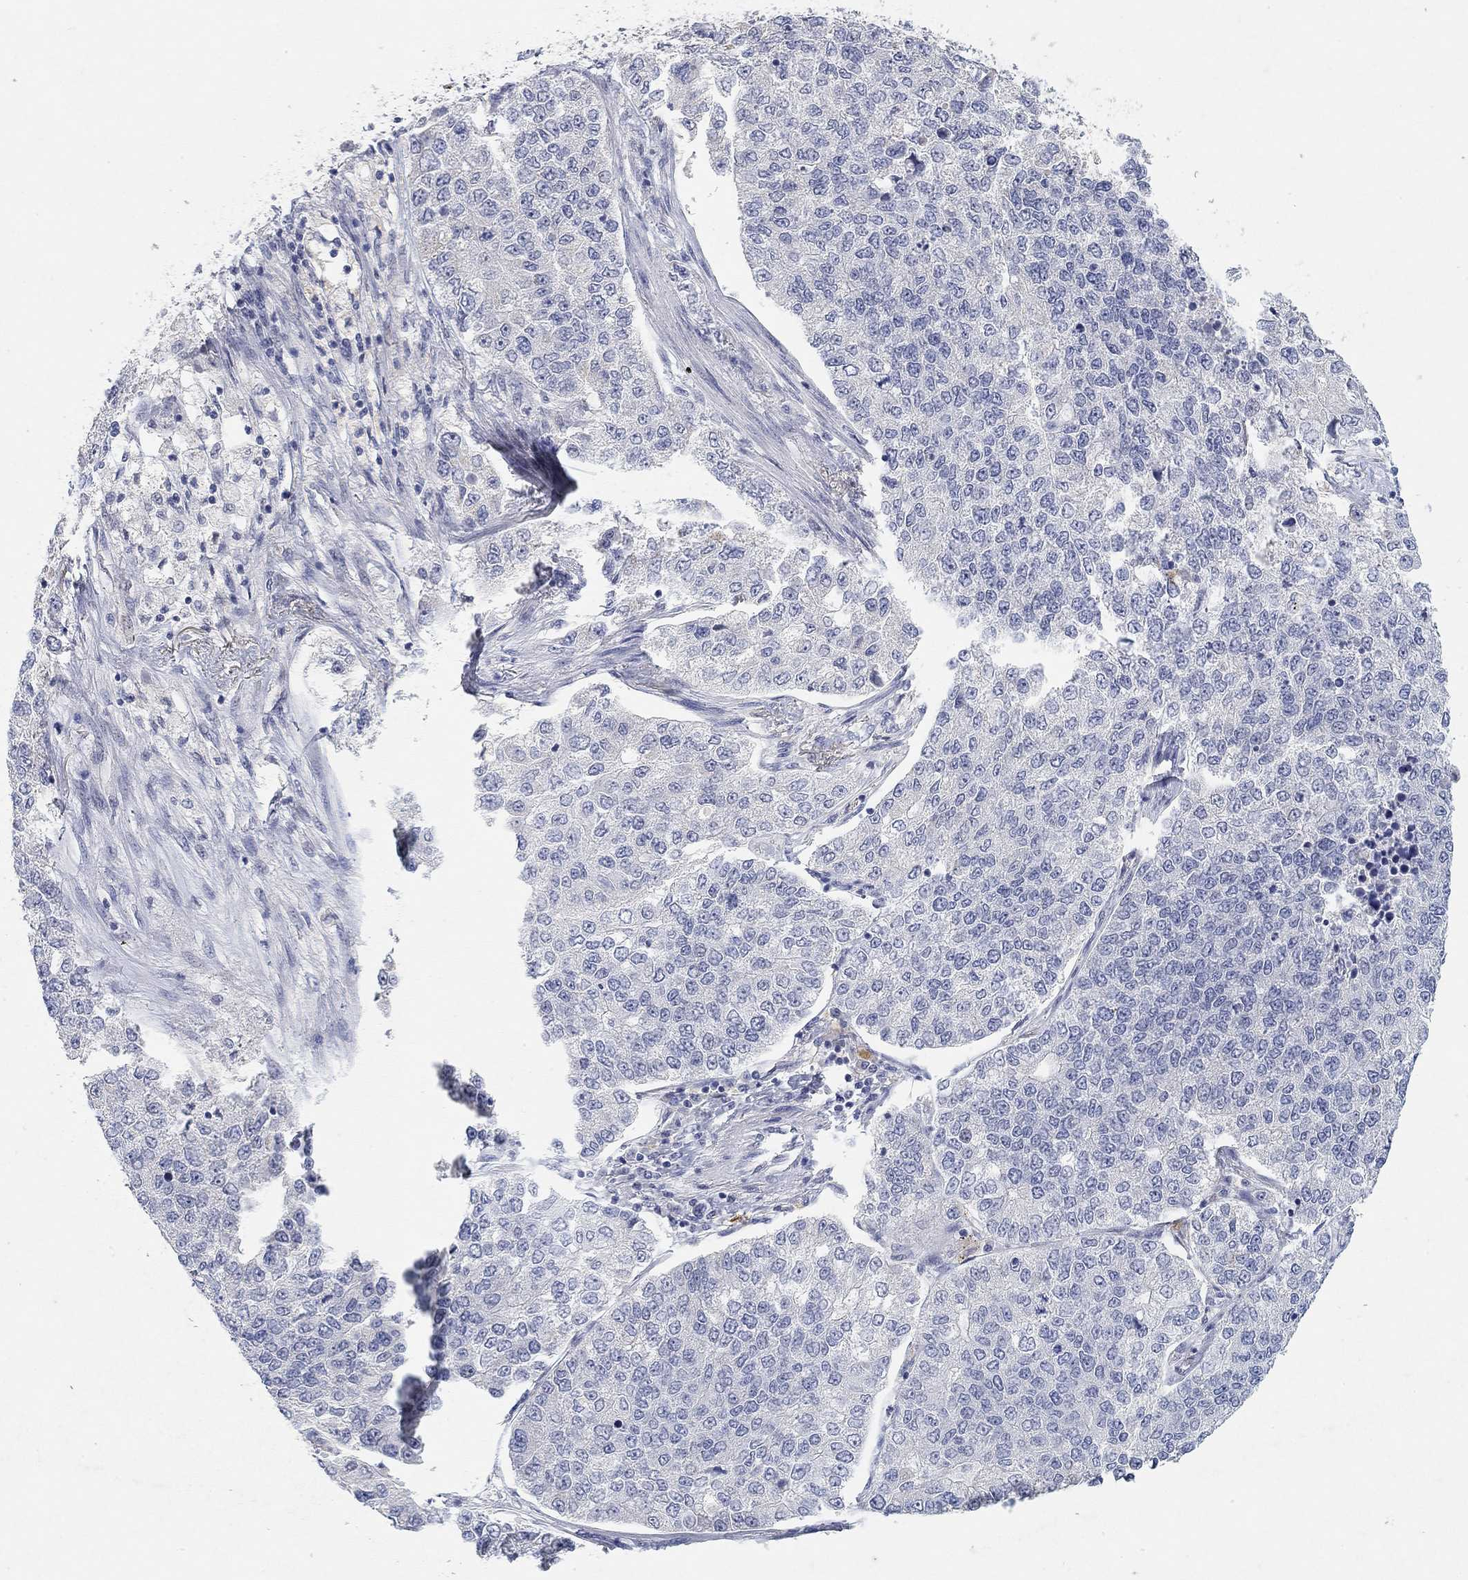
{"staining": {"intensity": "negative", "quantity": "none", "location": "none"}, "tissue": "lung cancer", "cell_type": "Tumor cells", "image_type": "cancer", "snomed": [{"axis": "morphology", "description": "Adenocarcinoma, NOS"}, {"axis": "topography", "description": "Lung"}], "caption": "The immunohistochemistry micrograph has no significant expression in tumor cells of lung cancer (adenocarcinoma) tissue.", "gene": "VAT1L", "patient": {"sex": "male", "age": 49}}